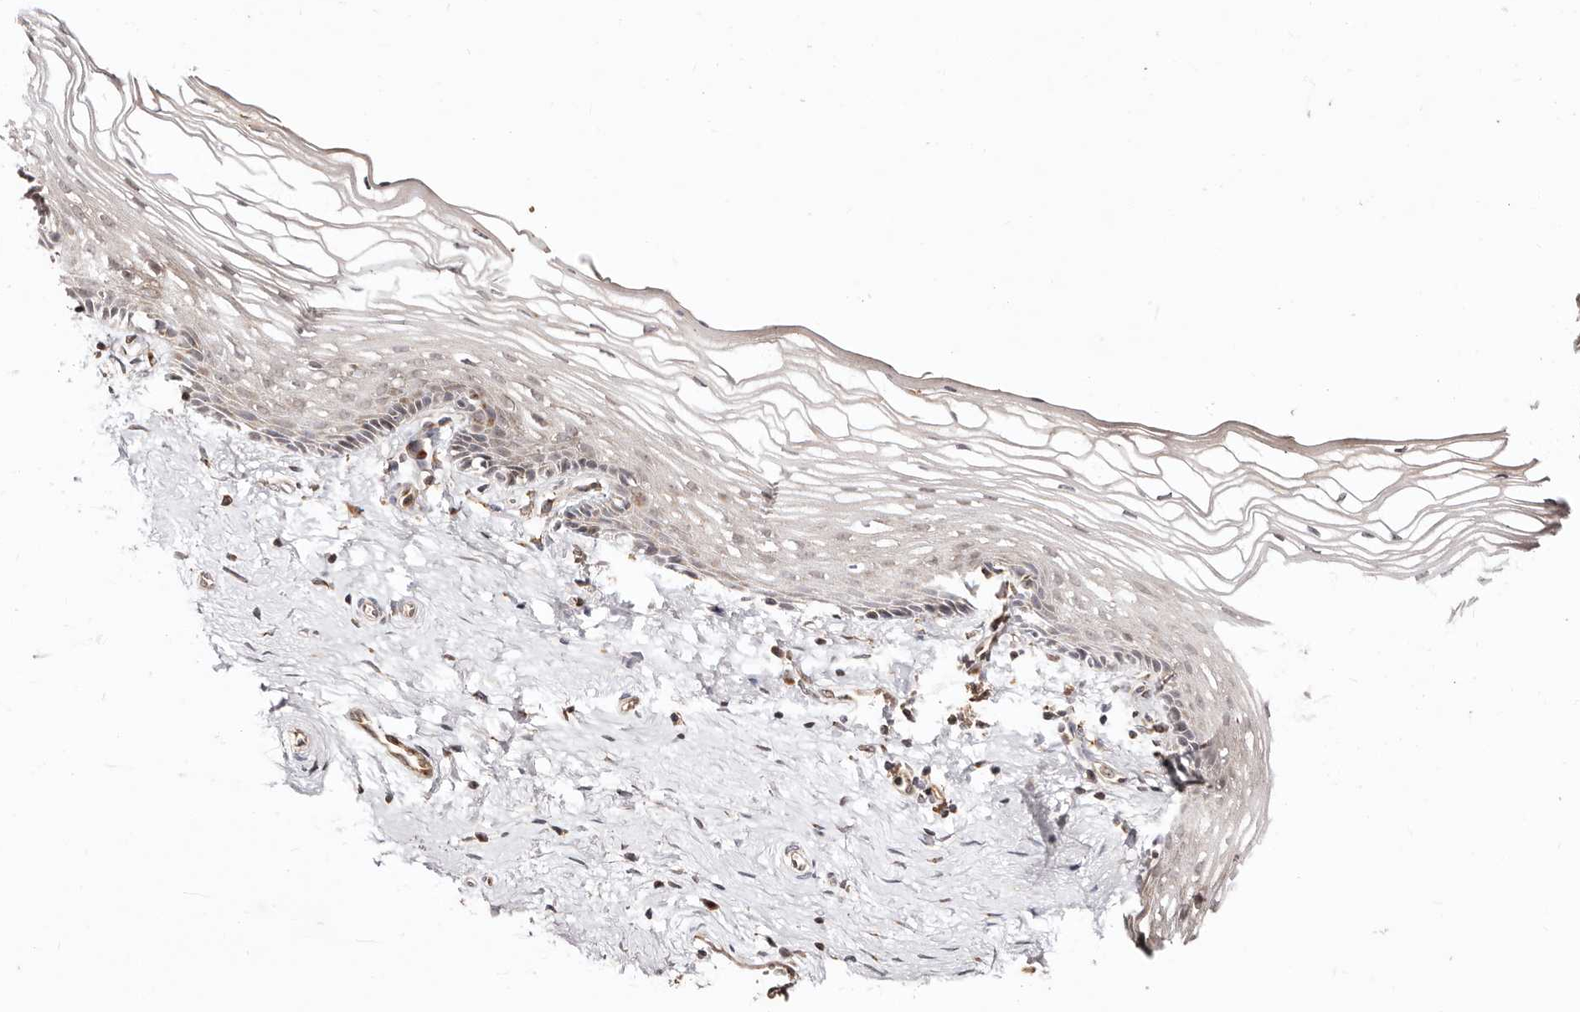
{"staining": {"intensity": "negative", "quantity": "none", "location": "none"}, "tissue": "vagina", "cell_type": "Squamous epithelial cells", "image_type": "normal", "snomed": [{"axis": "morphology", "description": "Normal tissue, NOS"}, {"axis": "topography", "description": "Vagina"}], "caption": "This micrograph is of benign vagina stained with IHC to label a protein in brown with the nuclei are counter-stained blue. There is no positivity in squamous epithelial cells.", "gene": "MAPK1", "patient": {"sex": "female", "age": 46}}